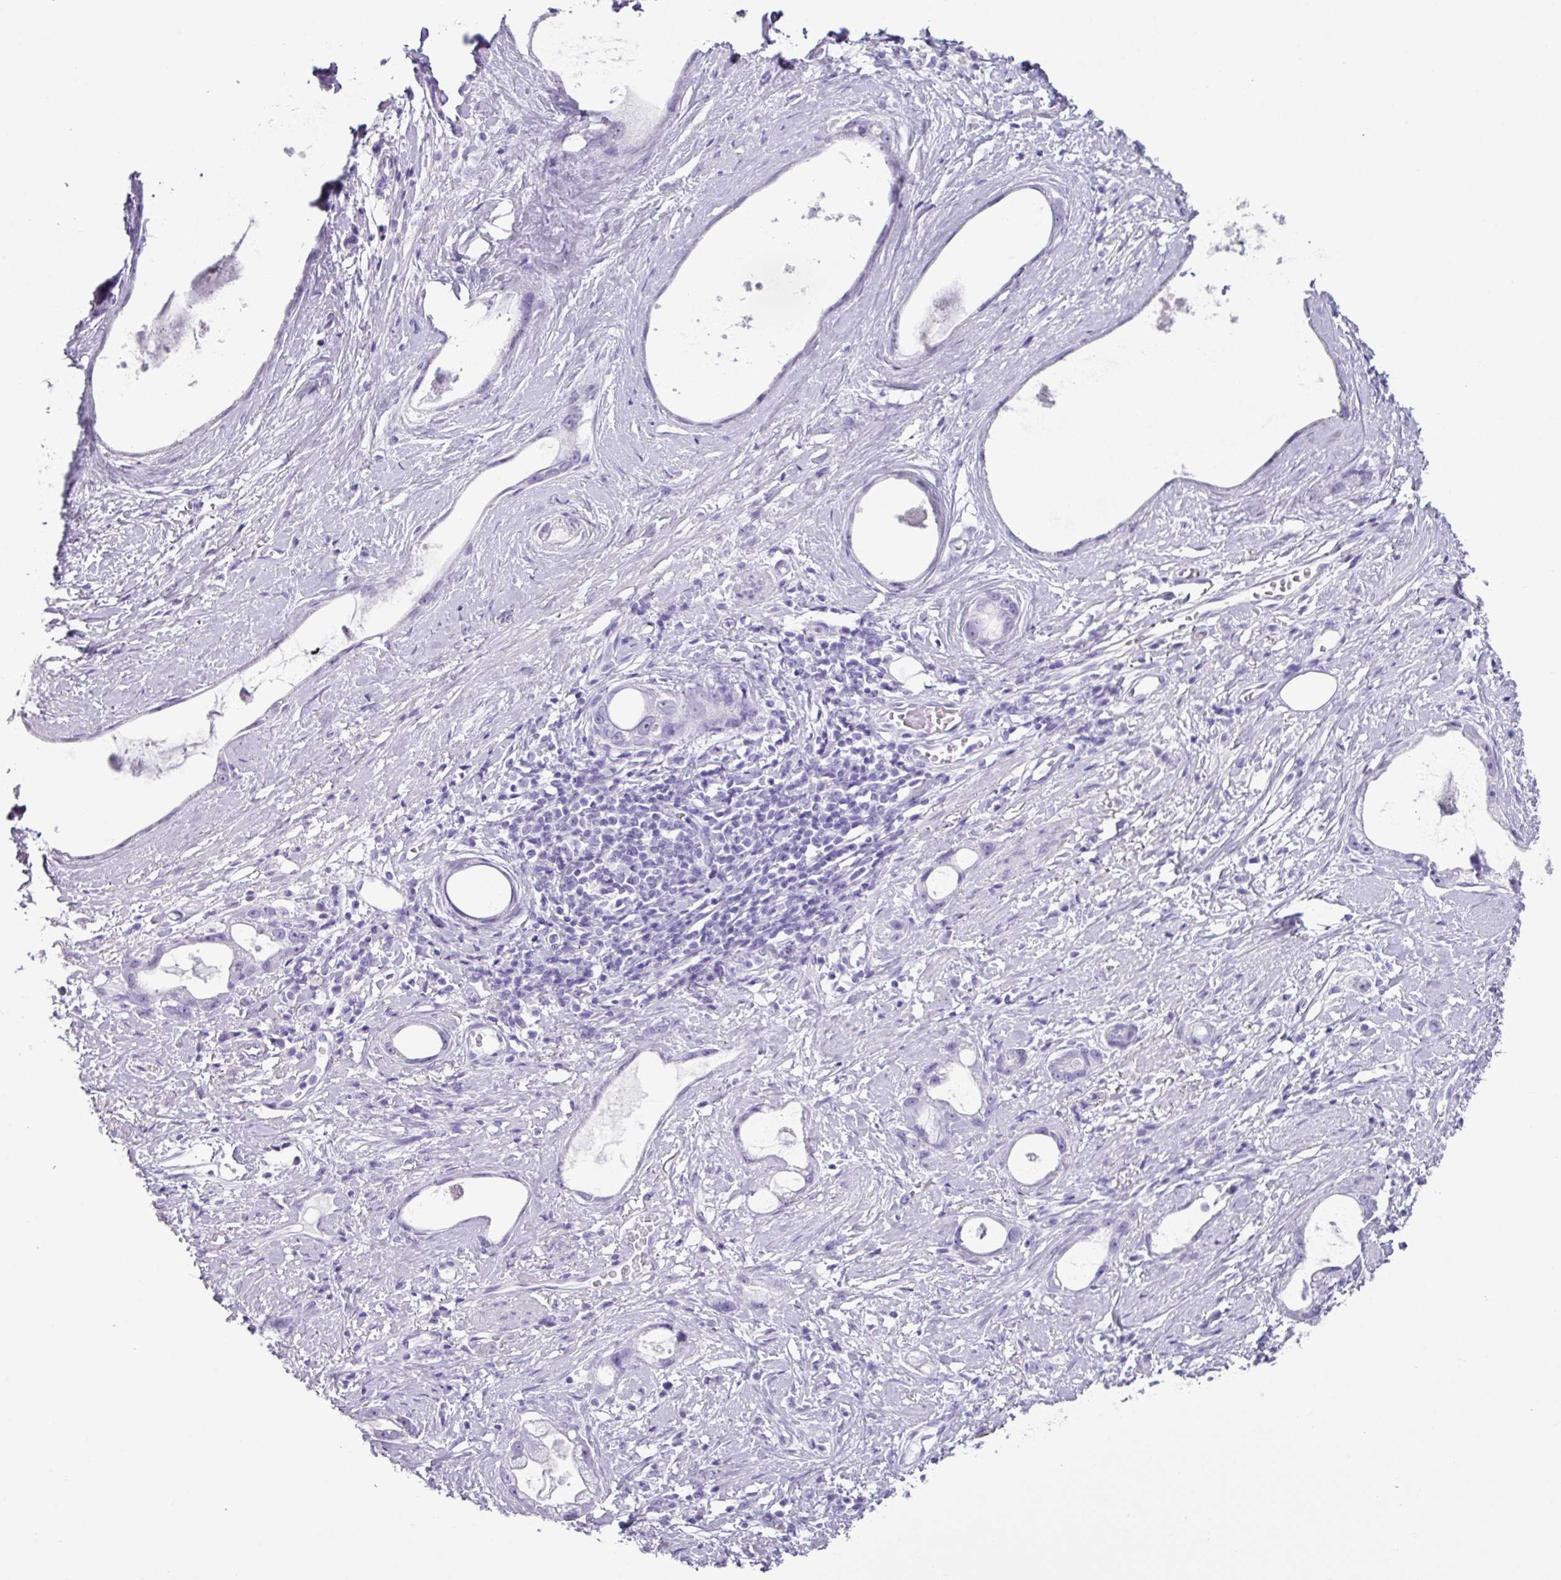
{"staining": {"intensity": "negative", "quantity": "none", "location": "none"}, "tissue": "stomach cancer", "cell_type": "Tumor cells", "image_type": "cancer", "snomed": [{"axis": "morphology", "description": "Adenocarcinoma, NOS"}, {"axis": "topography", "description": "Stomach"}], "caption": "Immunohistochemical staining of human stomach cancer shows no significant staining in tumor cells.", "gene": "SCT", "patient": {"sex": "male", "age": 55}}